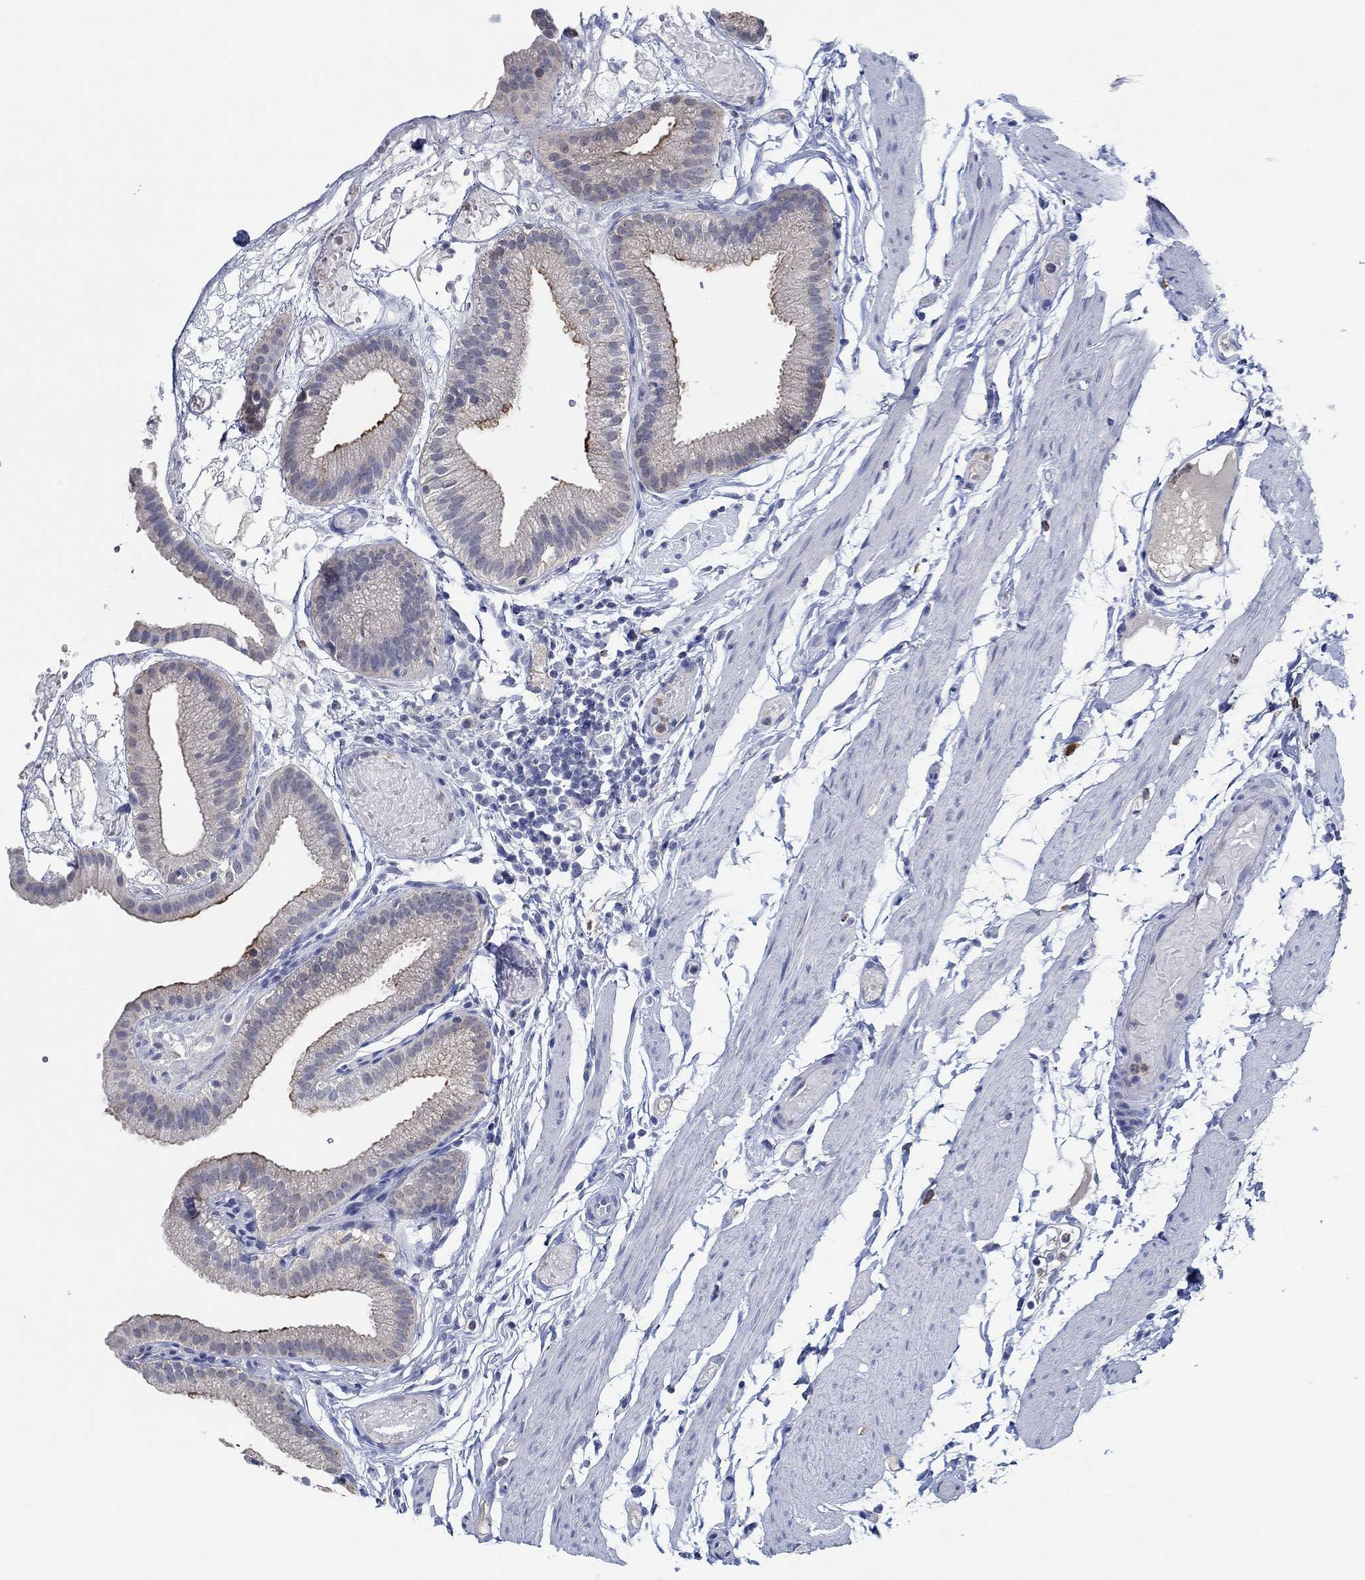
{"staining": {"intensity": "moderate", "quantity": "<25%", "location": "cytoplasmic/membranous"}, "tissue": "gallbladder", "cell_type": "Glandular cells", "image_type": "normal", "snomed": [{"axis": "morphology", "description": "Normal tissue, NOS"}, {"axis": "topography", "description": "Gallbladder"}], "caption": "Protein staining of benign gallbladder exhibits moderate cytoplasmic/membranous expression in approximately <25% of glandular cells.", "gene": "CPM", "patient": {"sex": "female", "age": 45}}